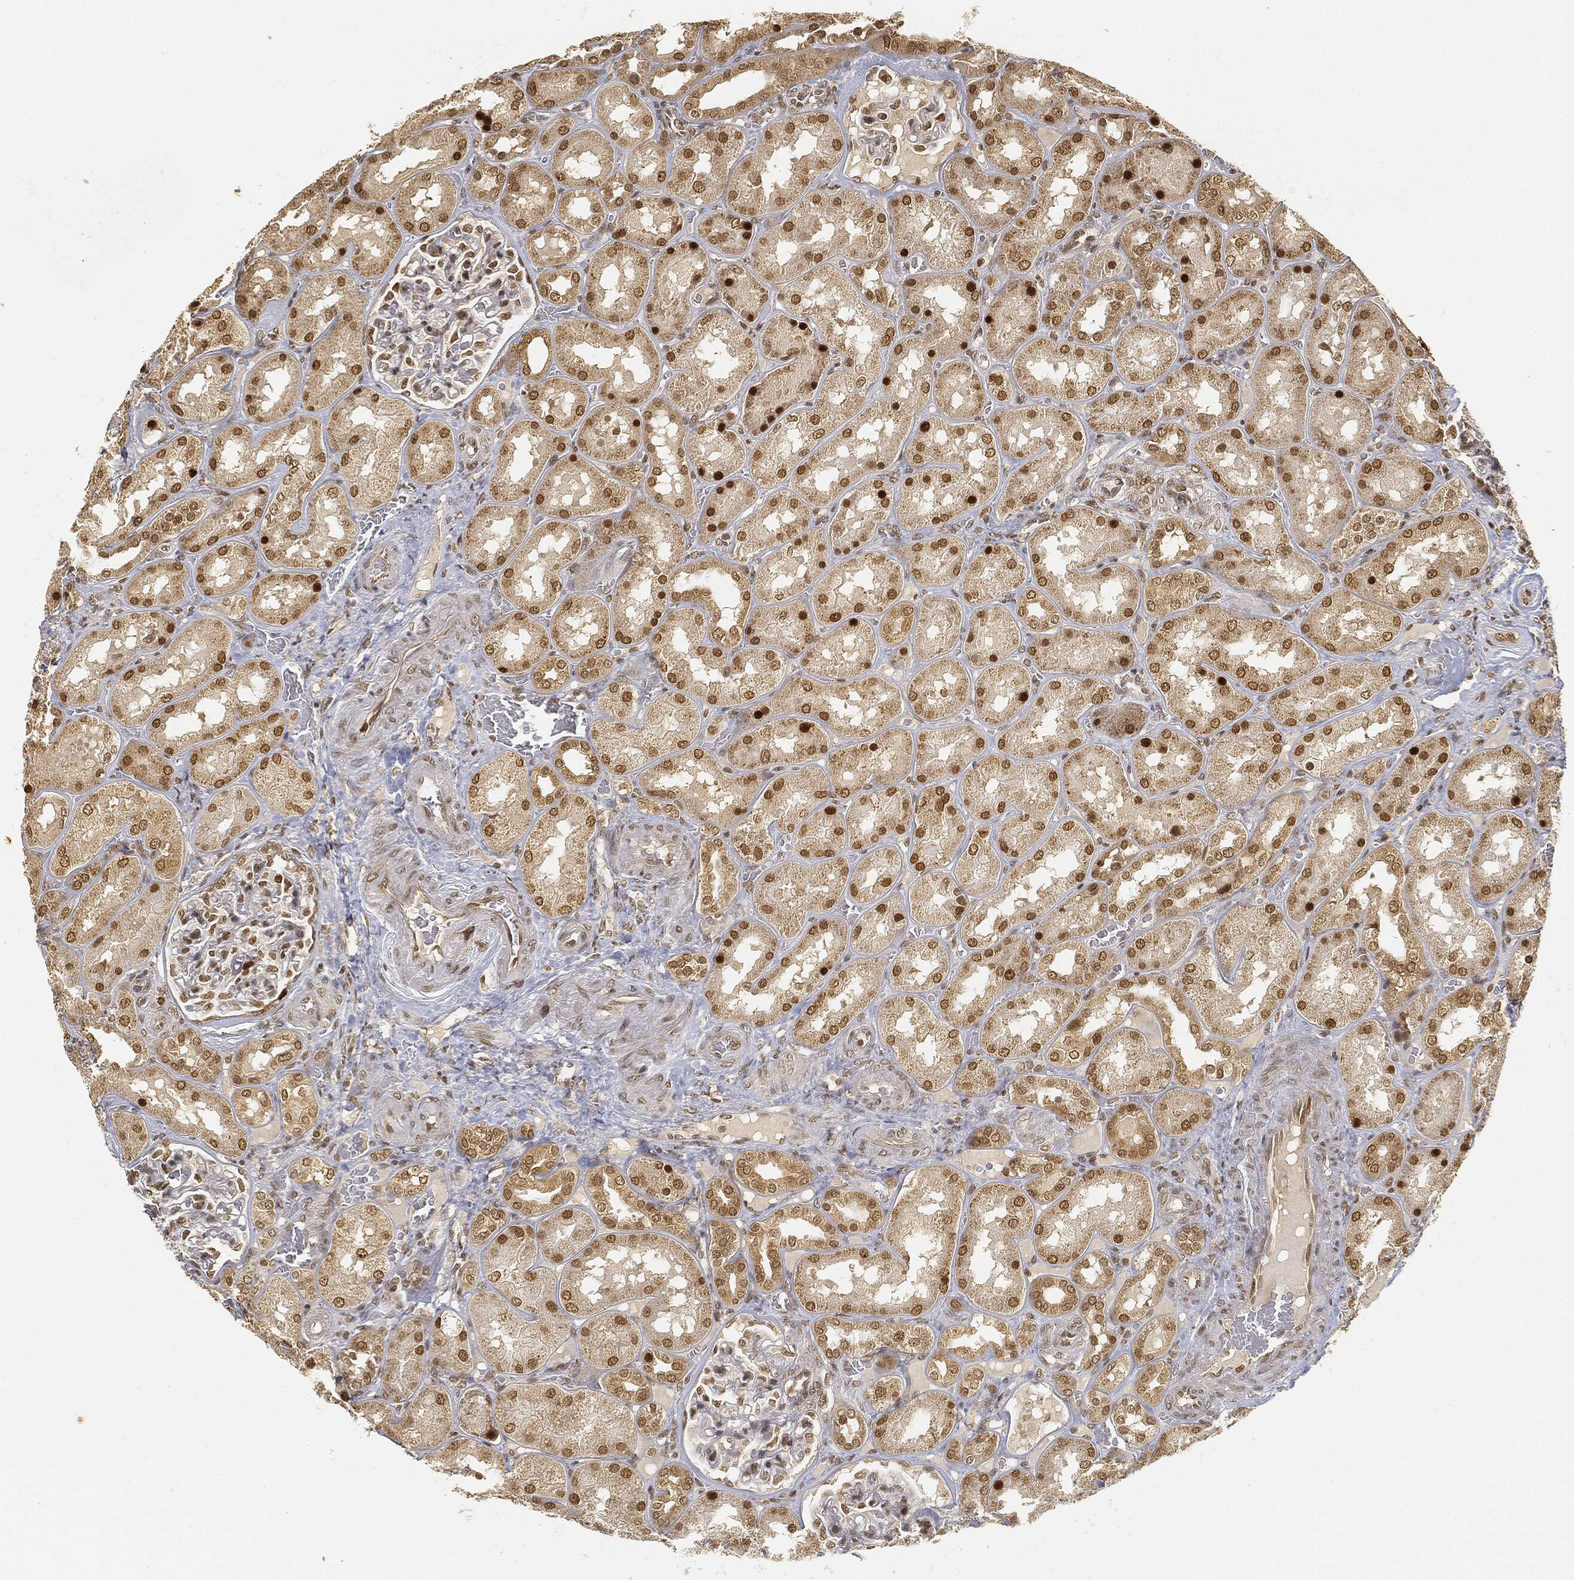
{"staining": {"intensity": "moderate", "quantity": ">75%", "location": "nuclear"}, "tissue": "kidney", "cell_type": "Cells in glomeruli", "image_type": "normal", "snomed": [{"axis": "morphology", "description": "Normal tissue, NOS"}, {"axis": "topography", "description": "Kidney"}], "caption": "Brown immunohistochemical staining in normal human kidney demonstrates moderate nuclear expression in approximately >75% of cells in glomeruli. (DAB IHC, brown staining for protein, blue staining for nuclei).", "gene": "CIB1", "patient": {"sex": "male", "age": 73}}